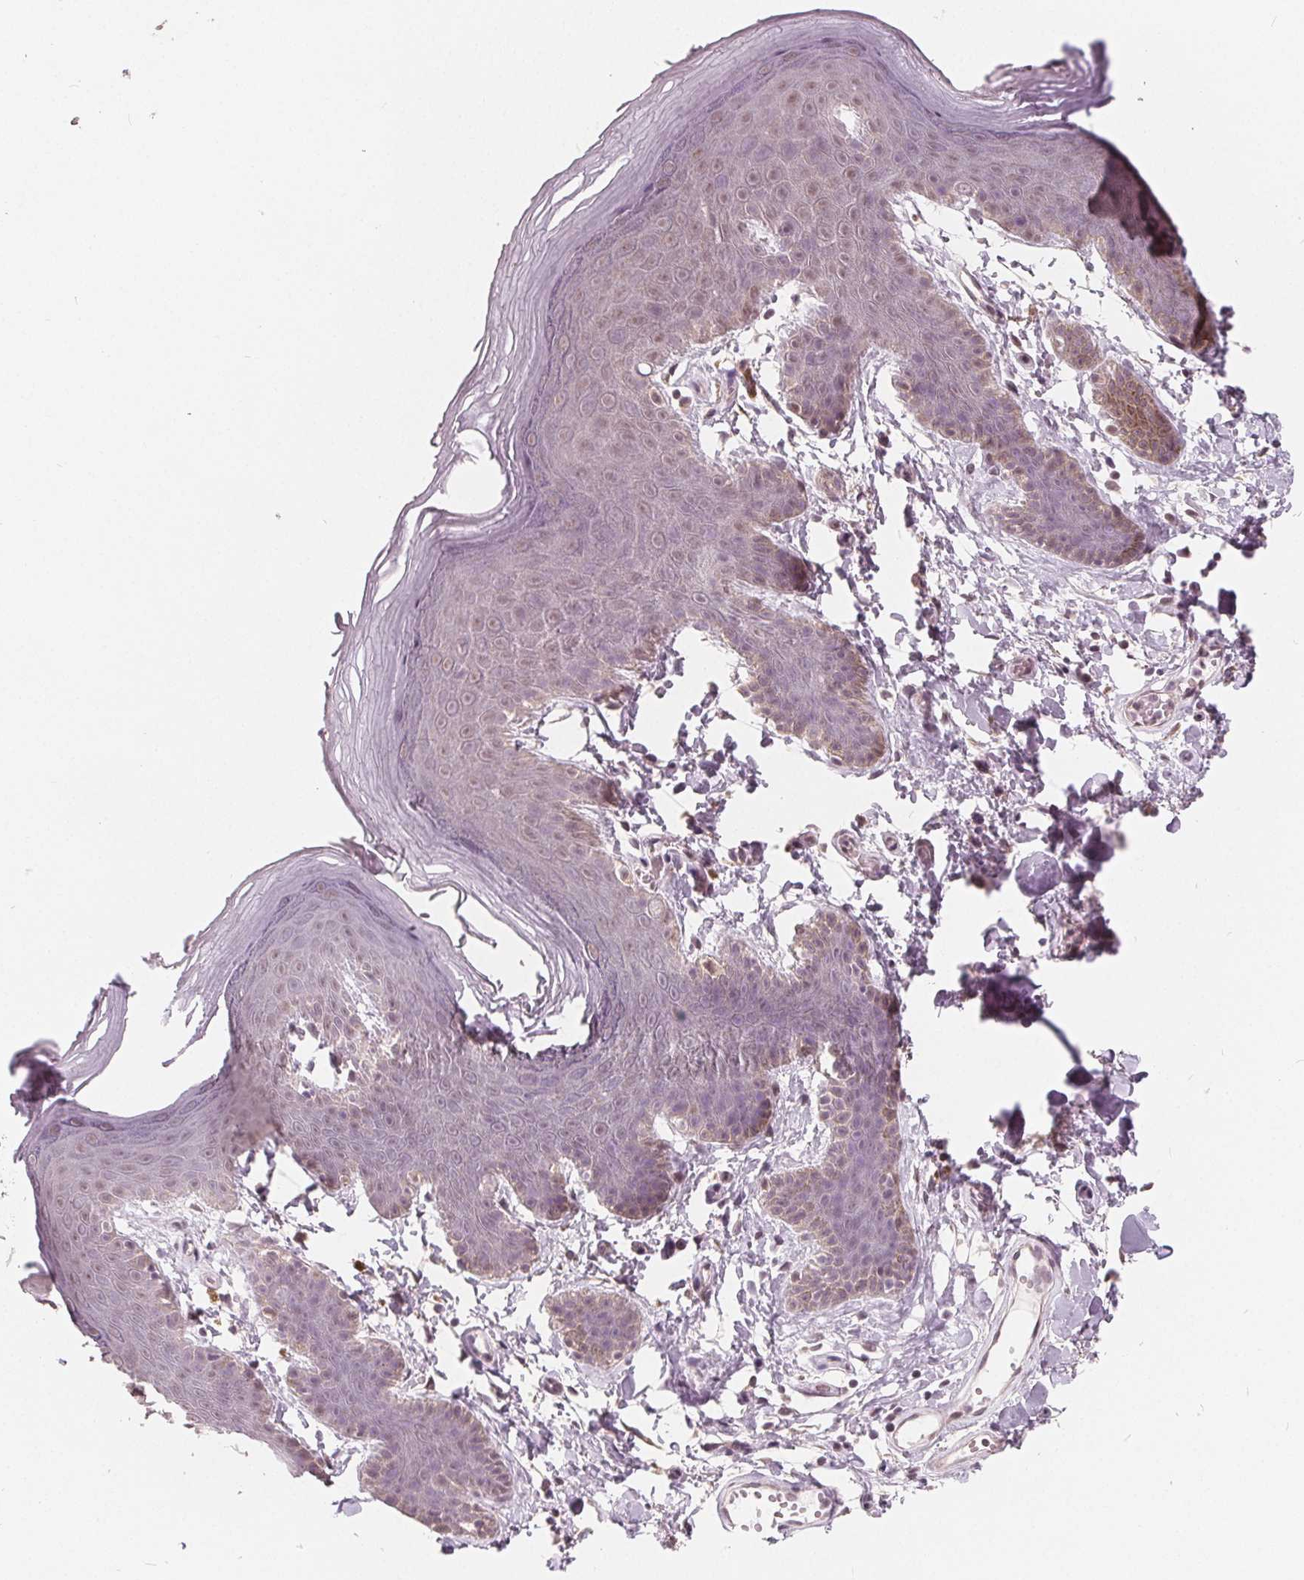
{"staining": {"intensity": "moderate", "quantity": "<25%", "location": "cytoplasmic/membranous,nuclear"}, "tissue": "skin", "cell_type": "Epidermal cells", "image_type": "normal", "snomed": [{"axis": "morphology", "description": "Normal tissue, NOS"}, {"axis": "topography", "description": "Anal"}], "caption": "Moderate cytoplasmic/membranous,nuclear expression for a protein is present in approximately <25% of epidermal cells of benign skin using immunohistochemistry.", "gene": "NUP210L", "patient": {"sex": "male", "age": 53}}